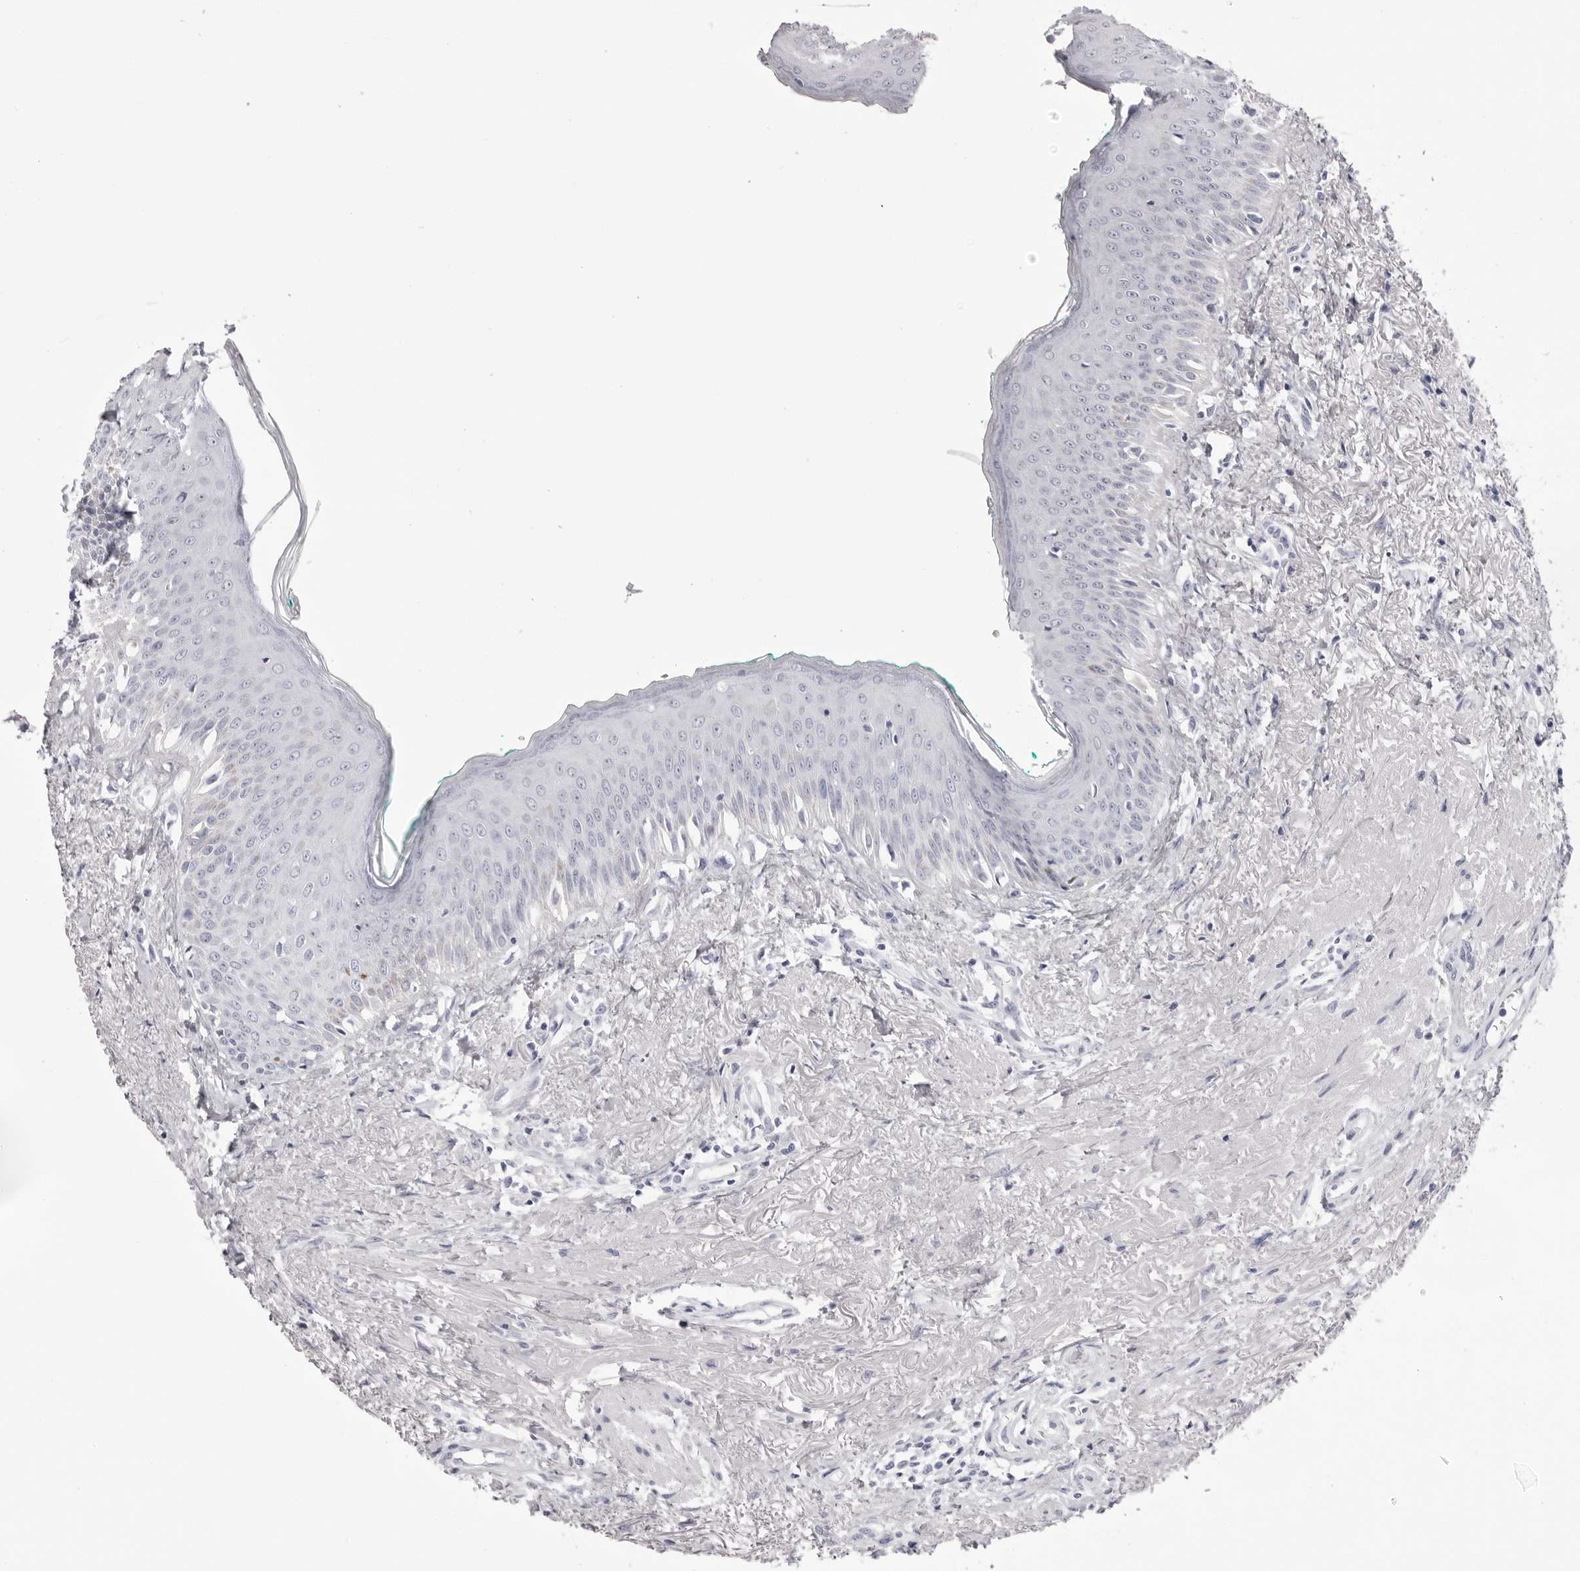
{"staining": {"intensity": "negative", "quantity": "none", "location": "none"}, "tissue": "oral mucosa", "cell_type": "Squamous epithelial cells", "image_type": "normal", "snomed": [{"axis": "morphology", "description": "Normal tissue, NOS"}, {"axis": "topography", "description": "Oral tissue"}], "caption": "Human oral mucosa stained for a protein using IHC demonstrates no expression in squamous epithelial cells.", "gene": "TMOD4", "patient": {"sex": "female", "age": 70}}